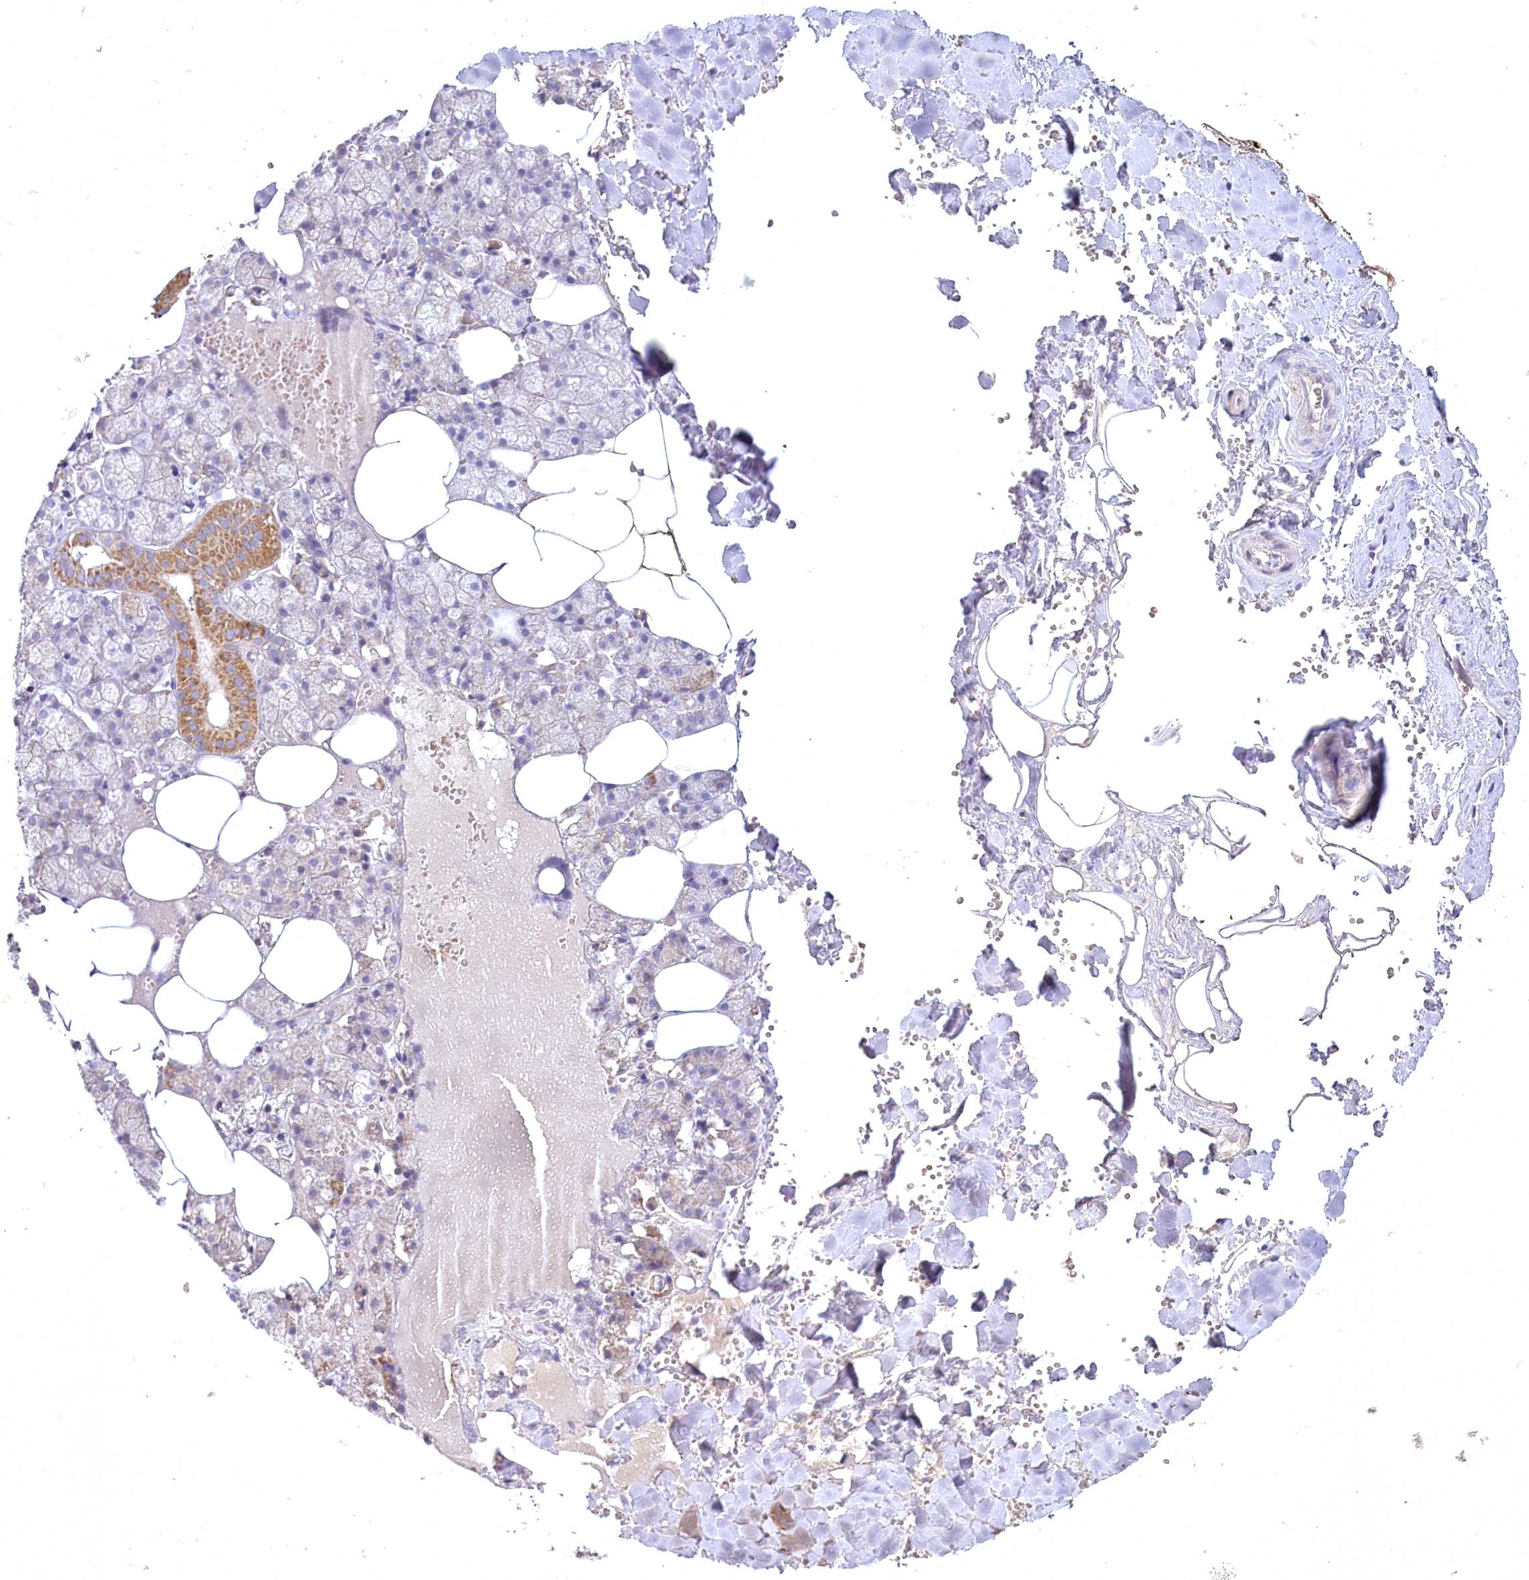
{"staining": {"intensity": "strong", "quantity": "<25%", "location": "cytoplasmic/membranous"}, "tissue": "salivary gland", "cell_type": "Glandular cells", "image_type": "normal", "snomed": [{"axis": "morphology", "description": "Normal tissue, NOS"}, {"axis": "topography", "description": "Salivary gland"}], "caption": "Salivary gland was stained to show a protein in brown. There is medium levels of strong cytoplasmic/membranous expression in about <25% of glandular cells. Nuclei are stained in blue.", "gene": "MRPL44", "patient": {"sex": "male", "age": 62}}